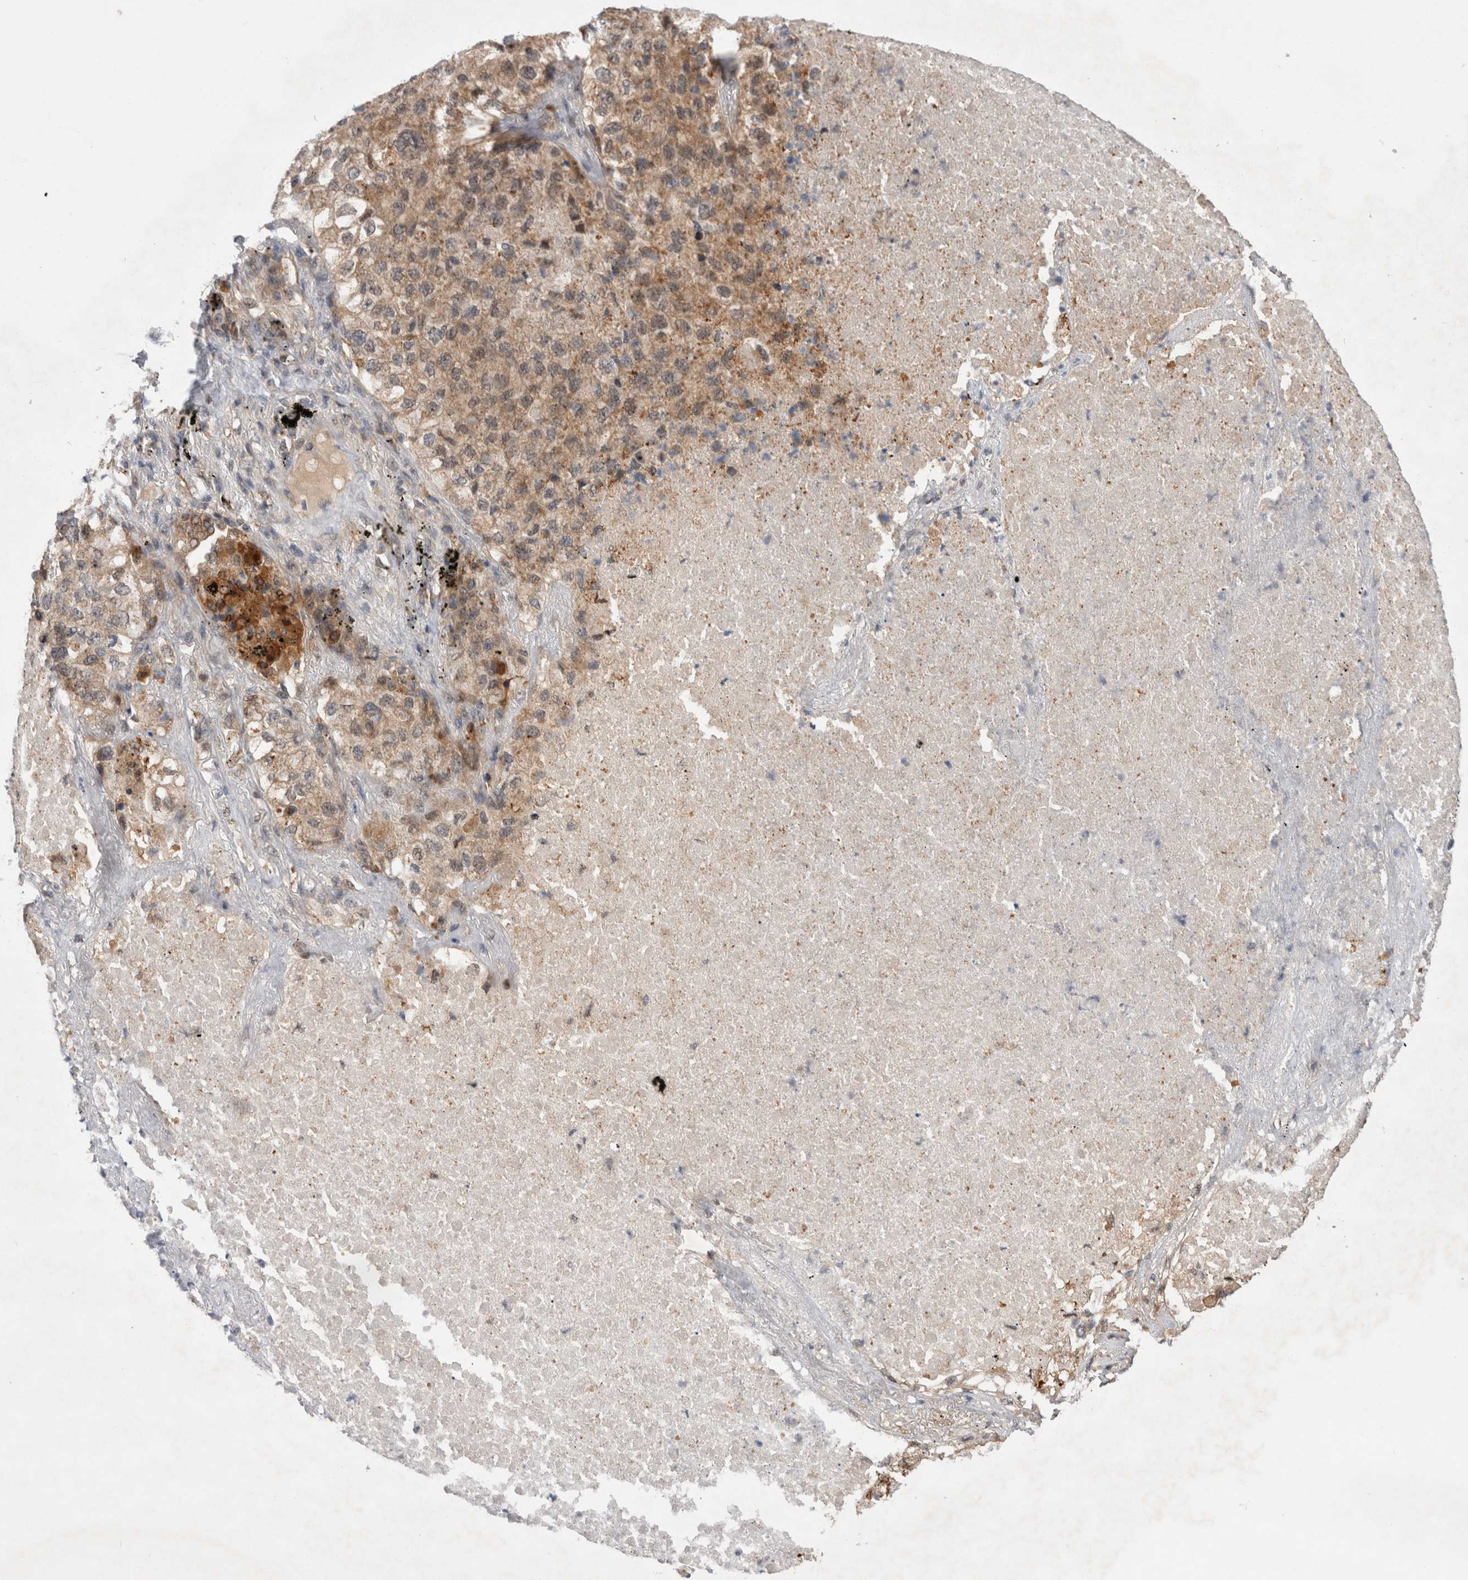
{"staining": {"intensity": "weak", "quantity": ">75%", "location": "cytoplasmic/membranous"}, "tissue": "lung cancer", "cell_type": "Tumor cells", "image_type": "cancer", "snomed": [{"axis": "morphology", "description": "Adenocarcinoma, NOS"}, {"axis": "topography", "description": "Lung"}], "caption": "Immunohistochemistry (IHC) (DAB) staining of human lung cancer (adenocarcinoma) reveals weak cytoplasmic/membranous protein positivity in about >75% of tumor cells.", "gene": "MRPL37", "patient": {"sex": "male", "age": 63}}